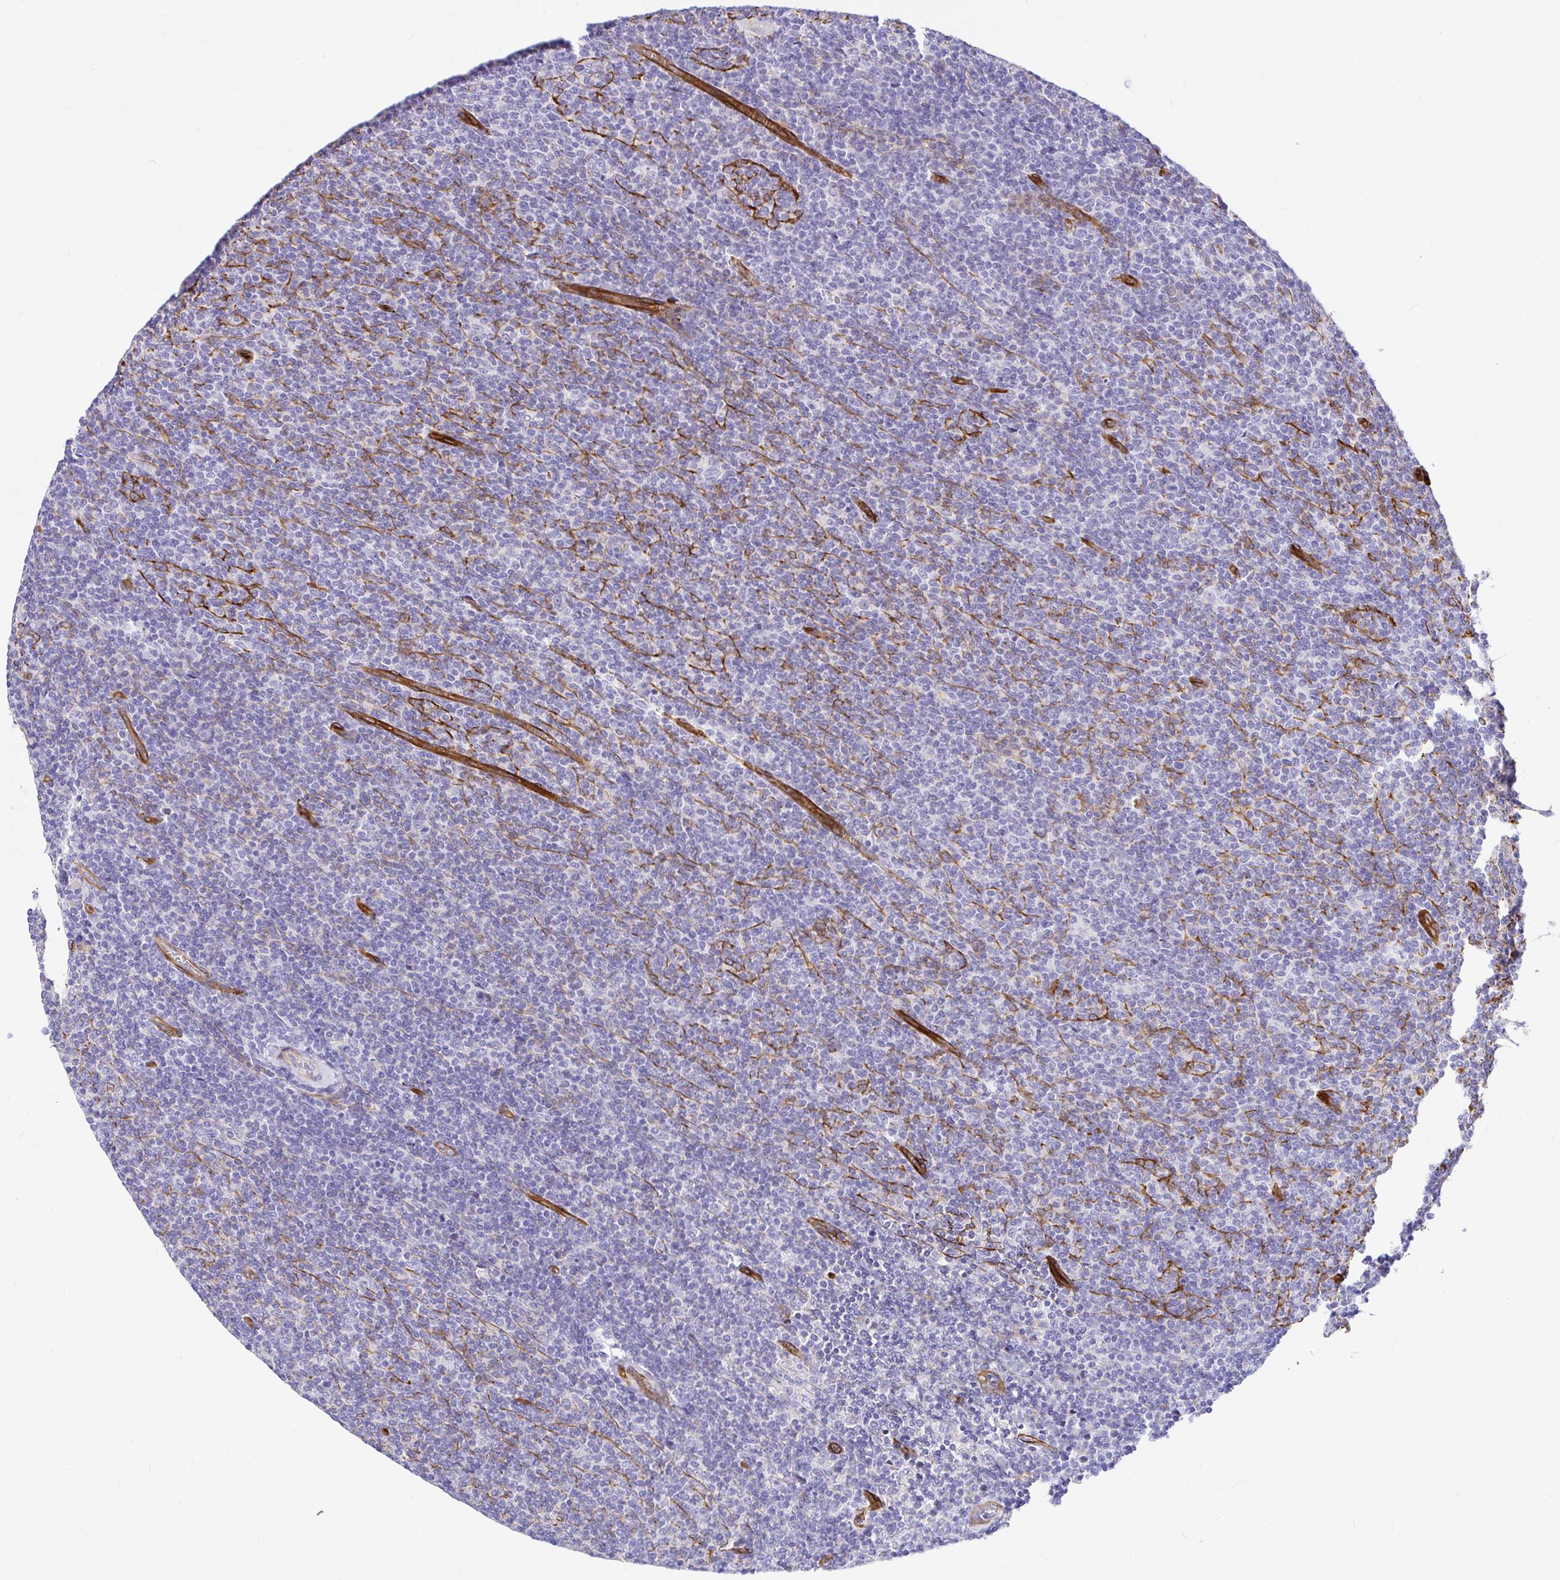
{"staining": {"intensity": "negative", "quantity": "none", "location": "none"}, "tissue": "lymphoma", "cell_type": "Tumor cells", "image_type": "cancer", "snomed": [{"axis": "morphology", "description": "Malignant lymphoma, non-Hodgkin's type, Low grade"}, {"axis": "topography", "description": "Lymph node"}], "caption": "Malignant lymphoma, non-Hodgkin's type (low-grade) was stained to show a protein in brown. There is no significant expression in tumor cells.", "gene": "MYO1B", "patient": {"sex": "male", "age": 52}}